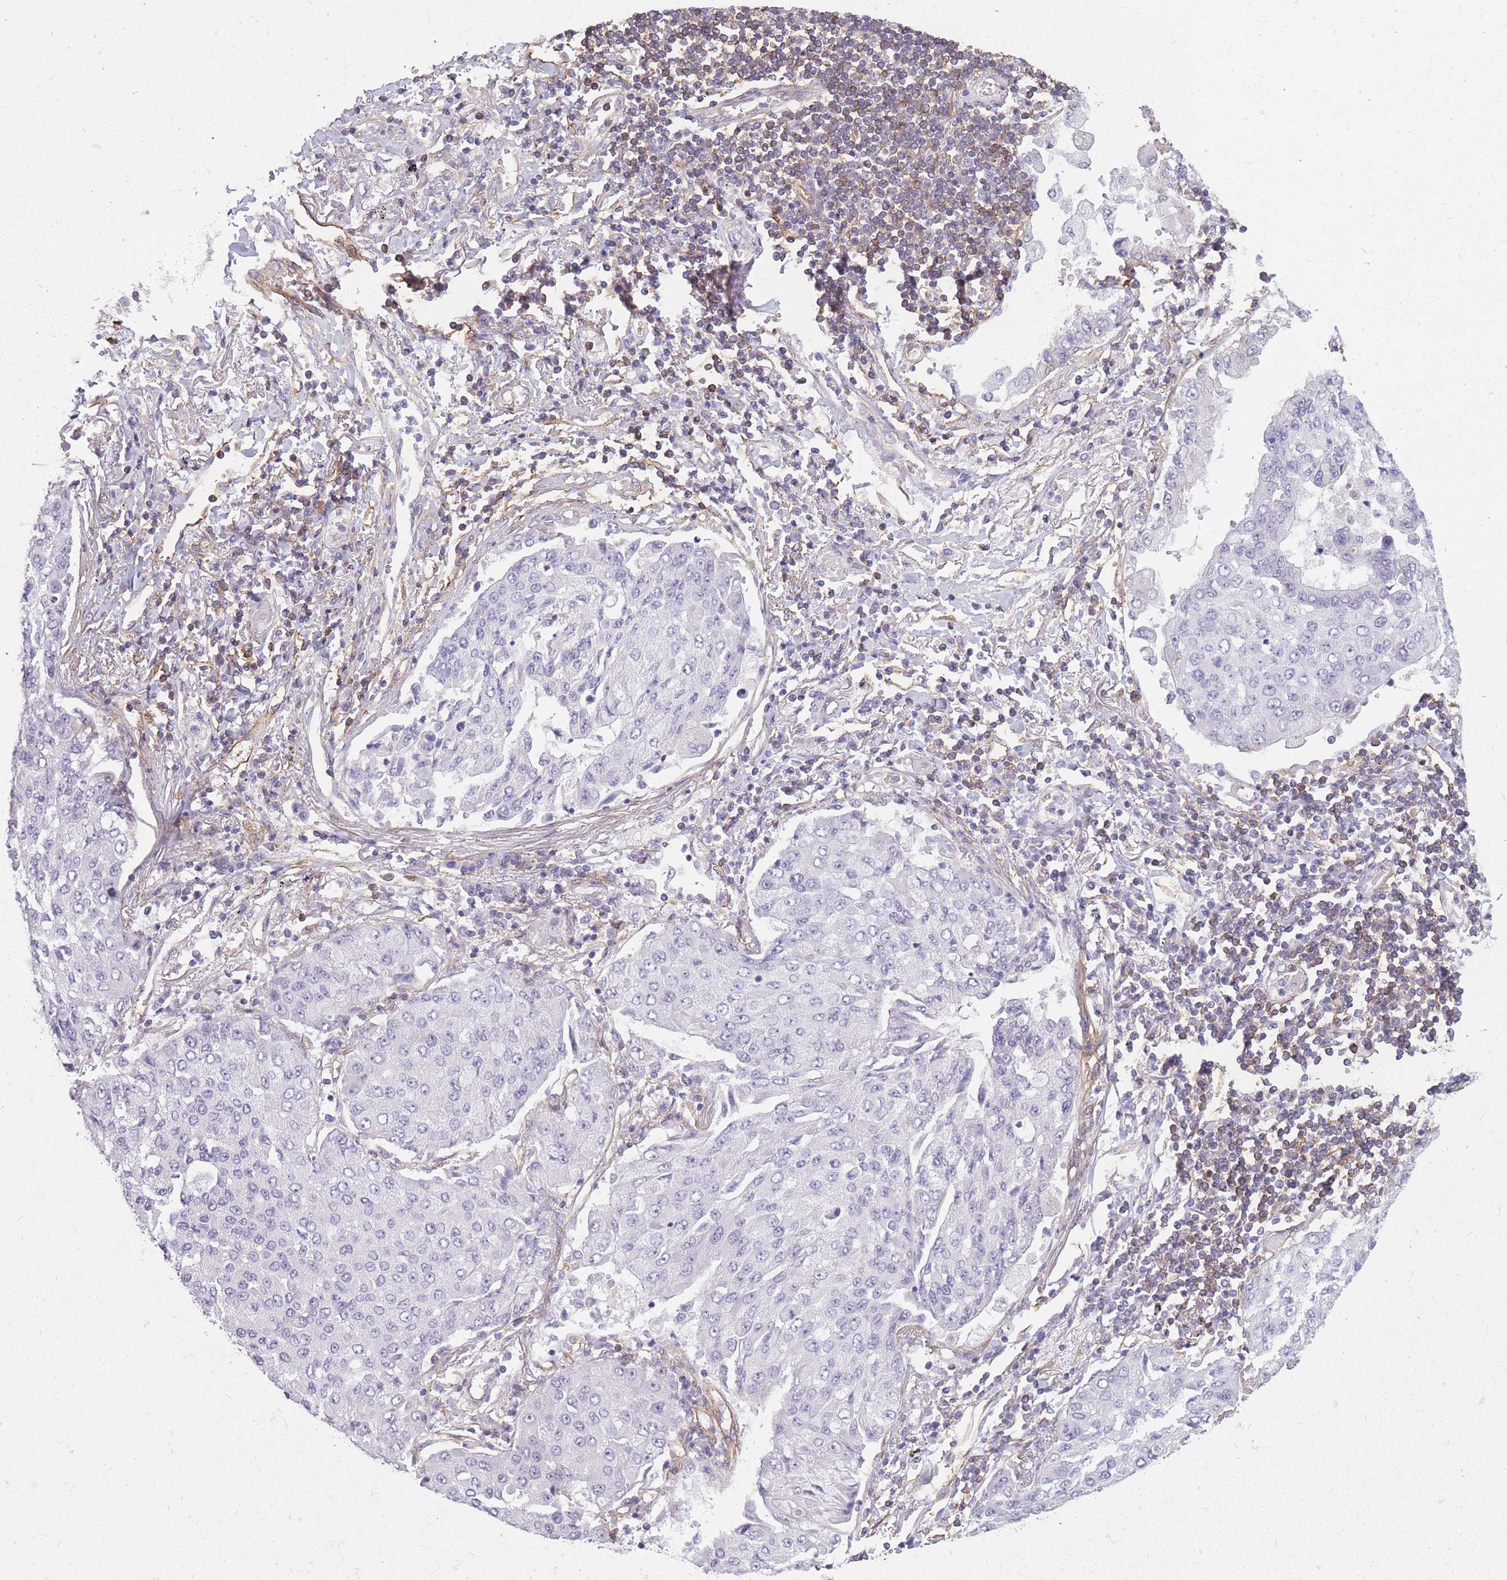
{"staining": {"intensity": "negative", "quantity": "none", "location": "none"}, "tissue": "lung cancer", "cell_type": "Tumor cells", "image_type": "cancer", "snomed": [{"axis": "morphology", "description": "Squamous cell carcinoma, NOS"}, {"axis": "topography", "description": "Lung"}], "caption": "This is an IHC image of lung cancer. There is no positivity in tumor cells.", "gene": "ADD1", "patient": {"sex": "male", "age": 74}}